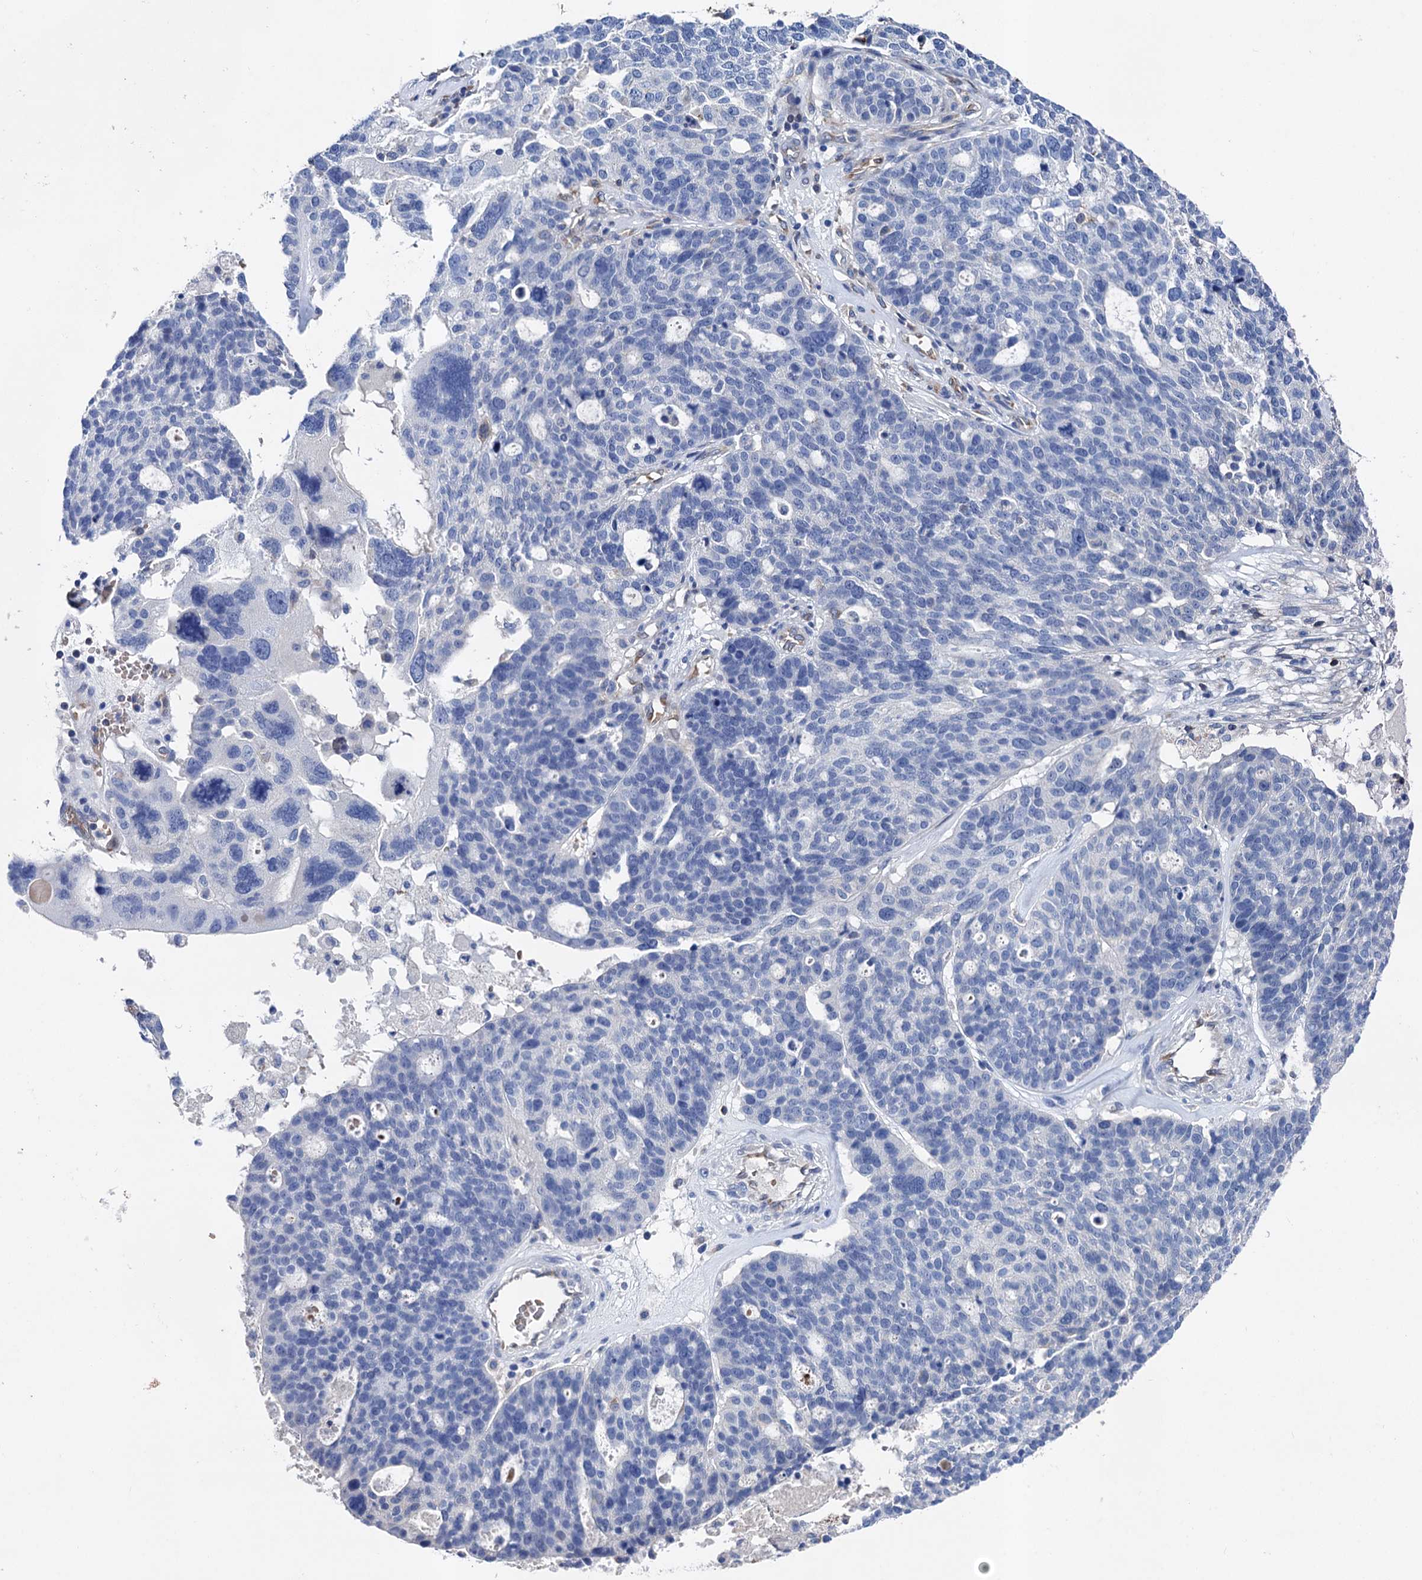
{"staining": {"intensity": "negative", "quantity": "none", "location": "none"}, "tissue": "ovarian cancer", "cell_type": "Tumor cells", "image_type": "cancer", "snomed": [{"axis": "morphology", "description": "Cystadenocarcinoma, serous, NOS"}, {"axis": "topography", "description": "Ovary"}], "caption": "Serous cystadenocarcinoma (ovarian) was stained to show a protein in brown. There is no significant positivity in tumor cells.", "gene": "STING1", "patient": {"sex": "female", "age": 59}}